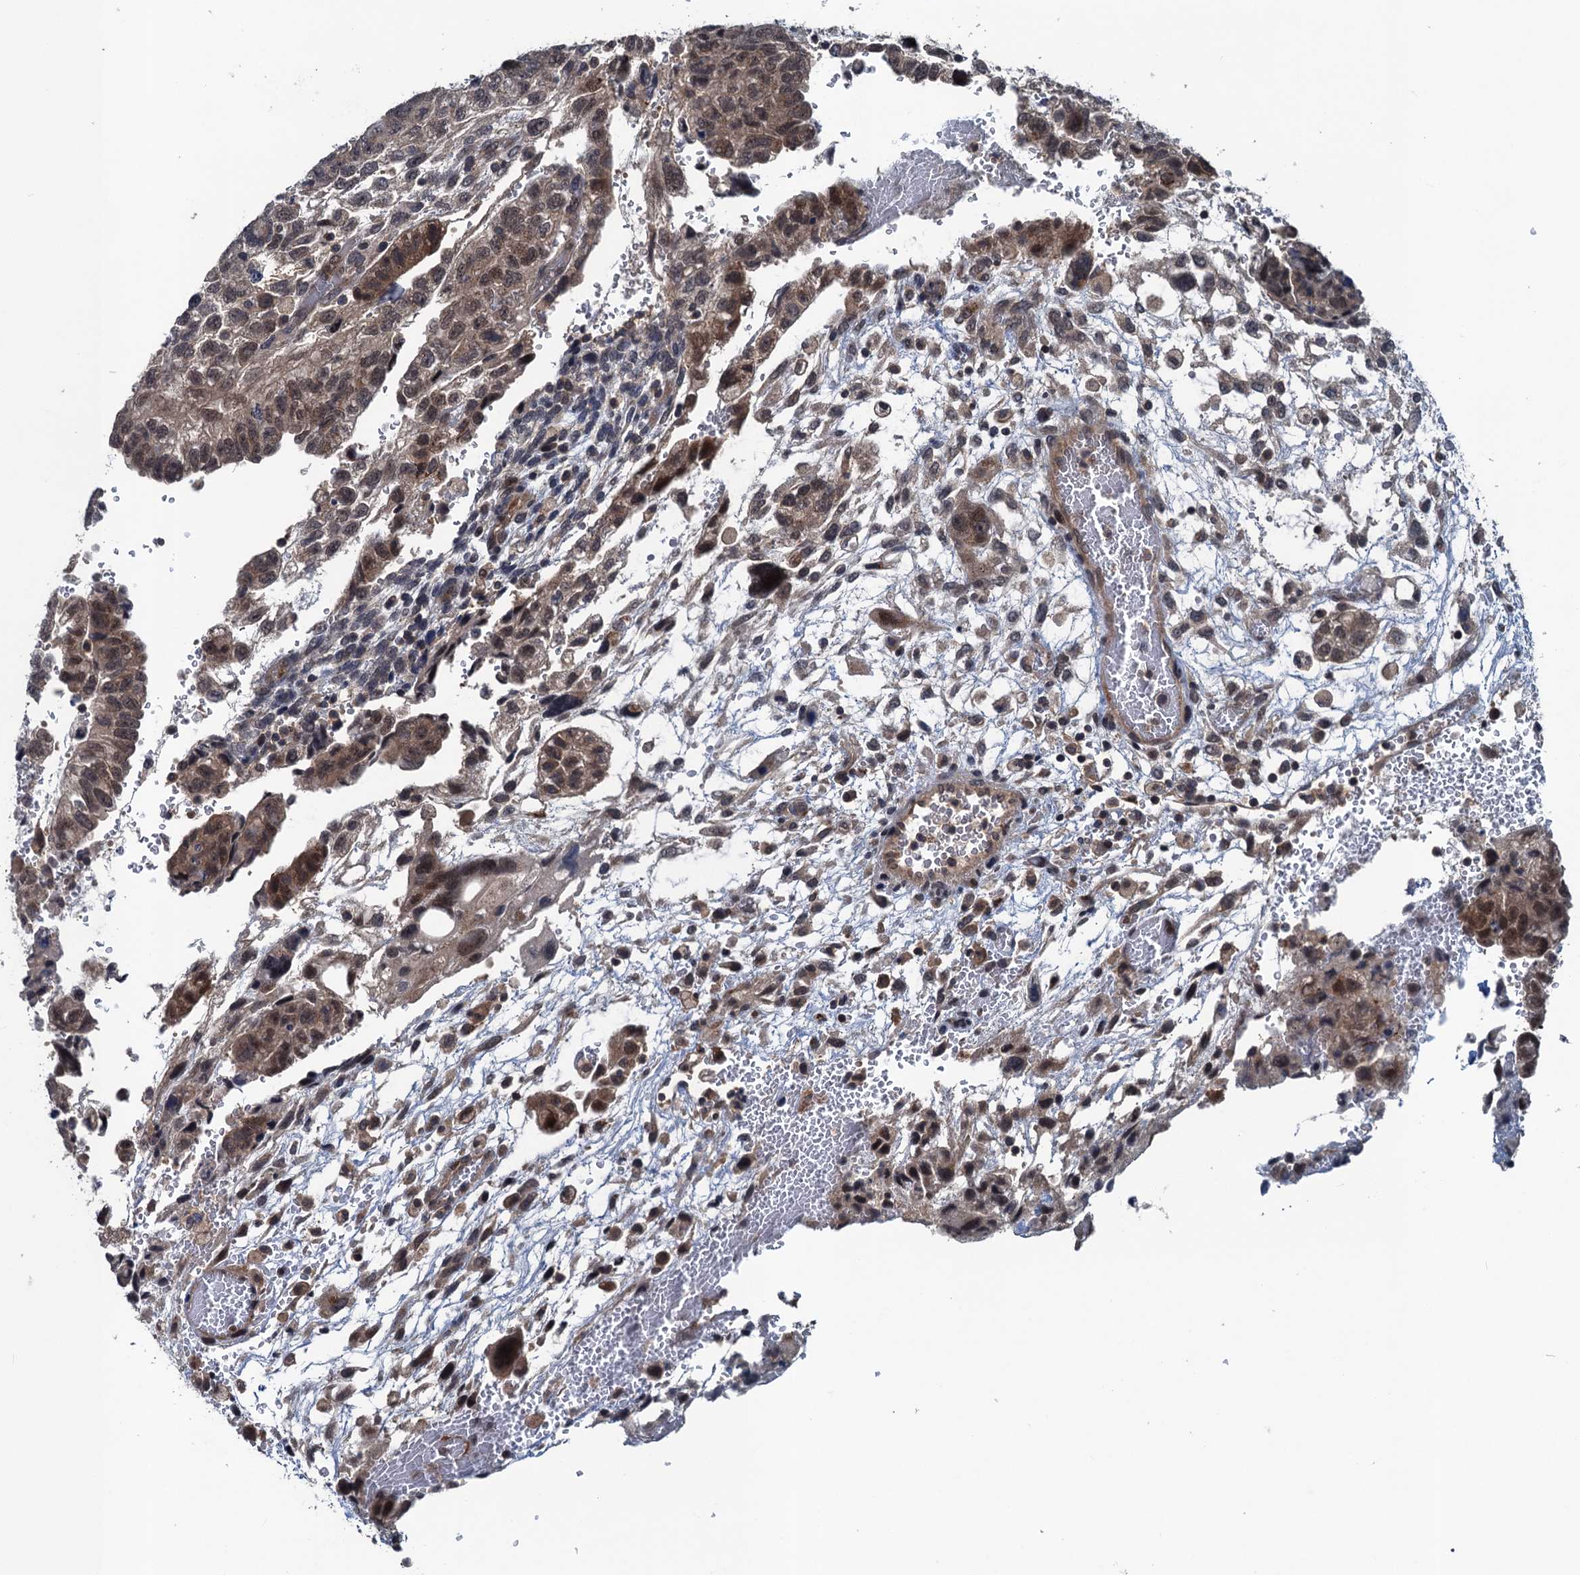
{"staining": {"intensity": "moderate", "quantity": ">75%", "location": "nuclear"}, "tissue": "testis cancer", "cell_type": "Tumor cells", "image_type": "cancer", "snomed": [{"axis": "morphology", "description": "Carcinoma, Embryonal, NOS"}, {"axis": "topography", "description": "Testis"}], "caption": "Protein expression analysis of human testis cancer reveals moderate nuclear staining in about >75% of tumor cells. The staining is performed using DAB (3,3'-diaminobenzidine) brown chromogen to label protein expression. The nuclei are counter-stained blue using hematoxylin.", "gene": "RNF165", "patient": {"sex": "male", "age": 36}}